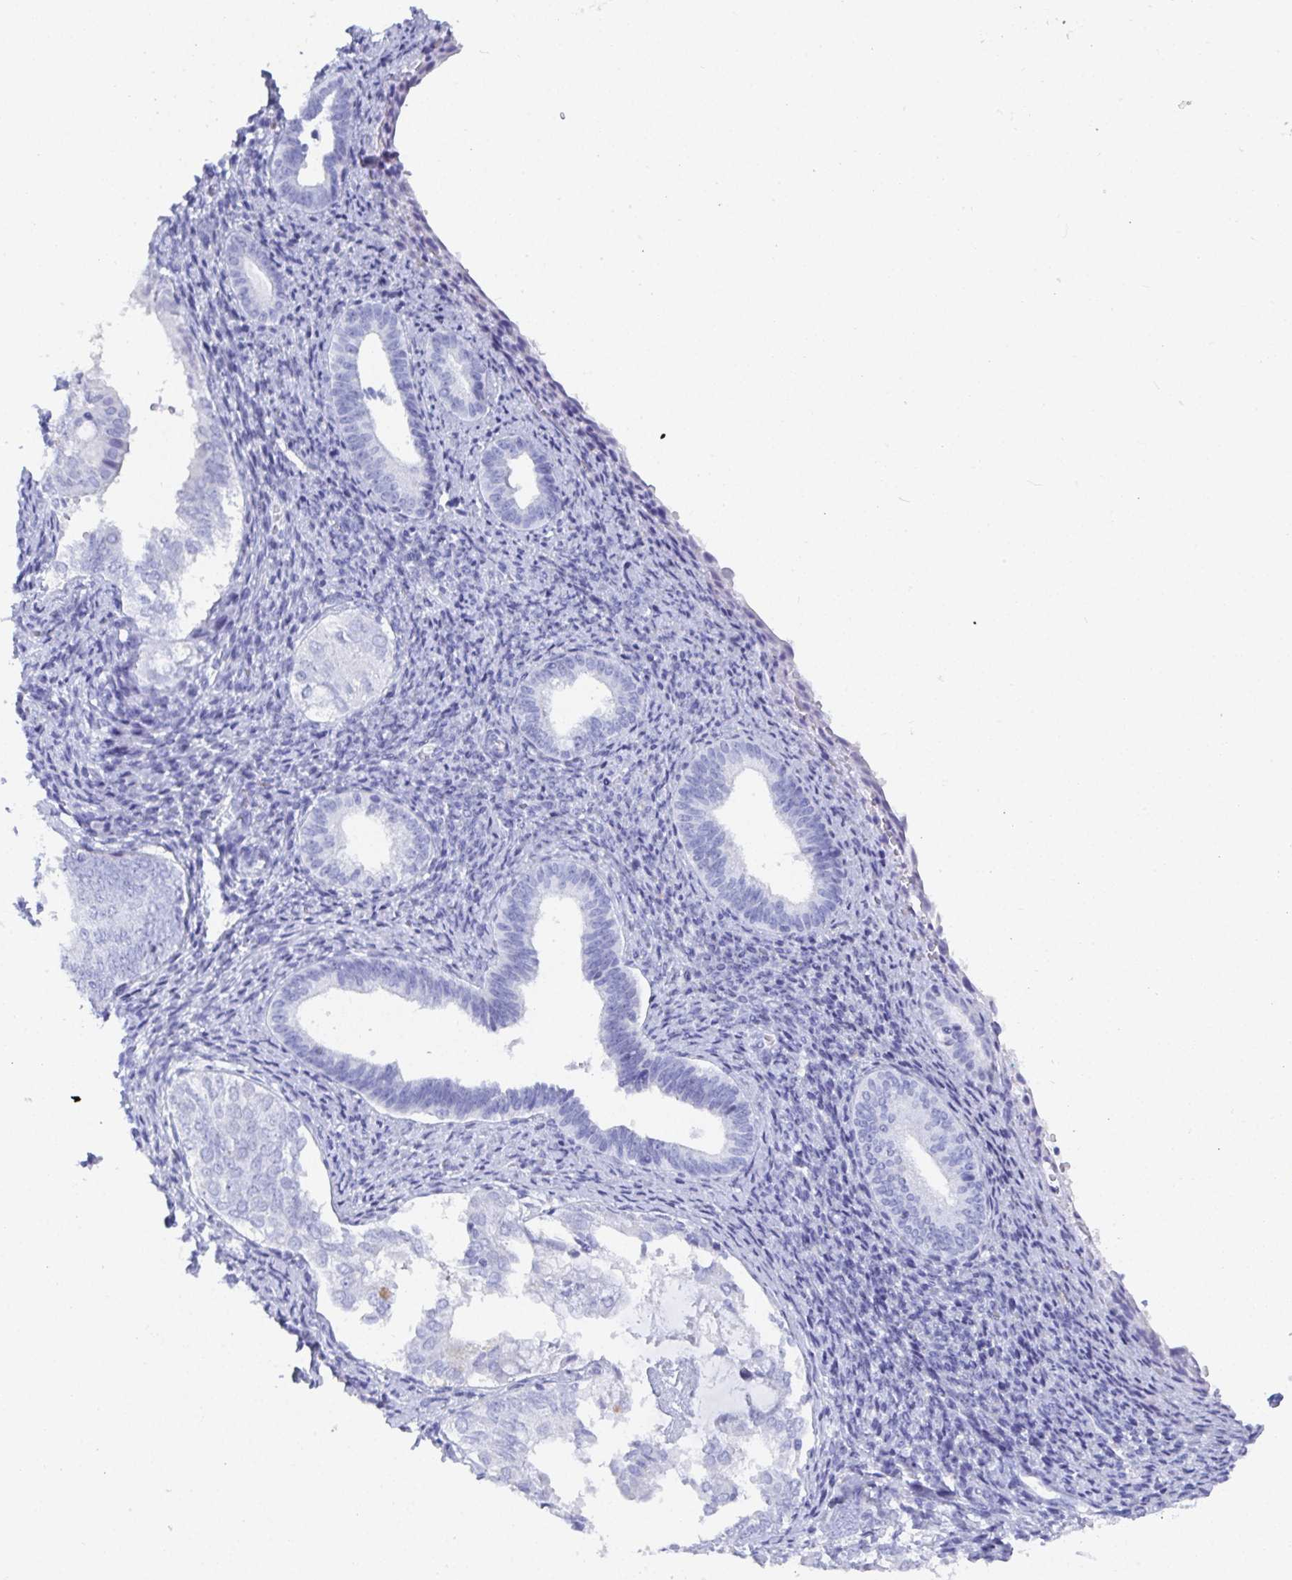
{"staining": {"intensity": "negative", "quantity": "none", "location": "none"}, "tissue": "endometrium", "cell_type": "Cells in endometrial stroma", "image_type": "normal", "snomed": [{"axis": "morphology", "description": "Normal tissue, NOS"}, {"axis": "topography", "description": "Endometrium"}], "caption": "An immunohistochemistry photomicrograph of unremarkable endometrium is shown. There is no staining in cells in endometrial stroma of endometrium.", "gene": "GRIA1", "patient": {"sex": "female", "age": 50}}